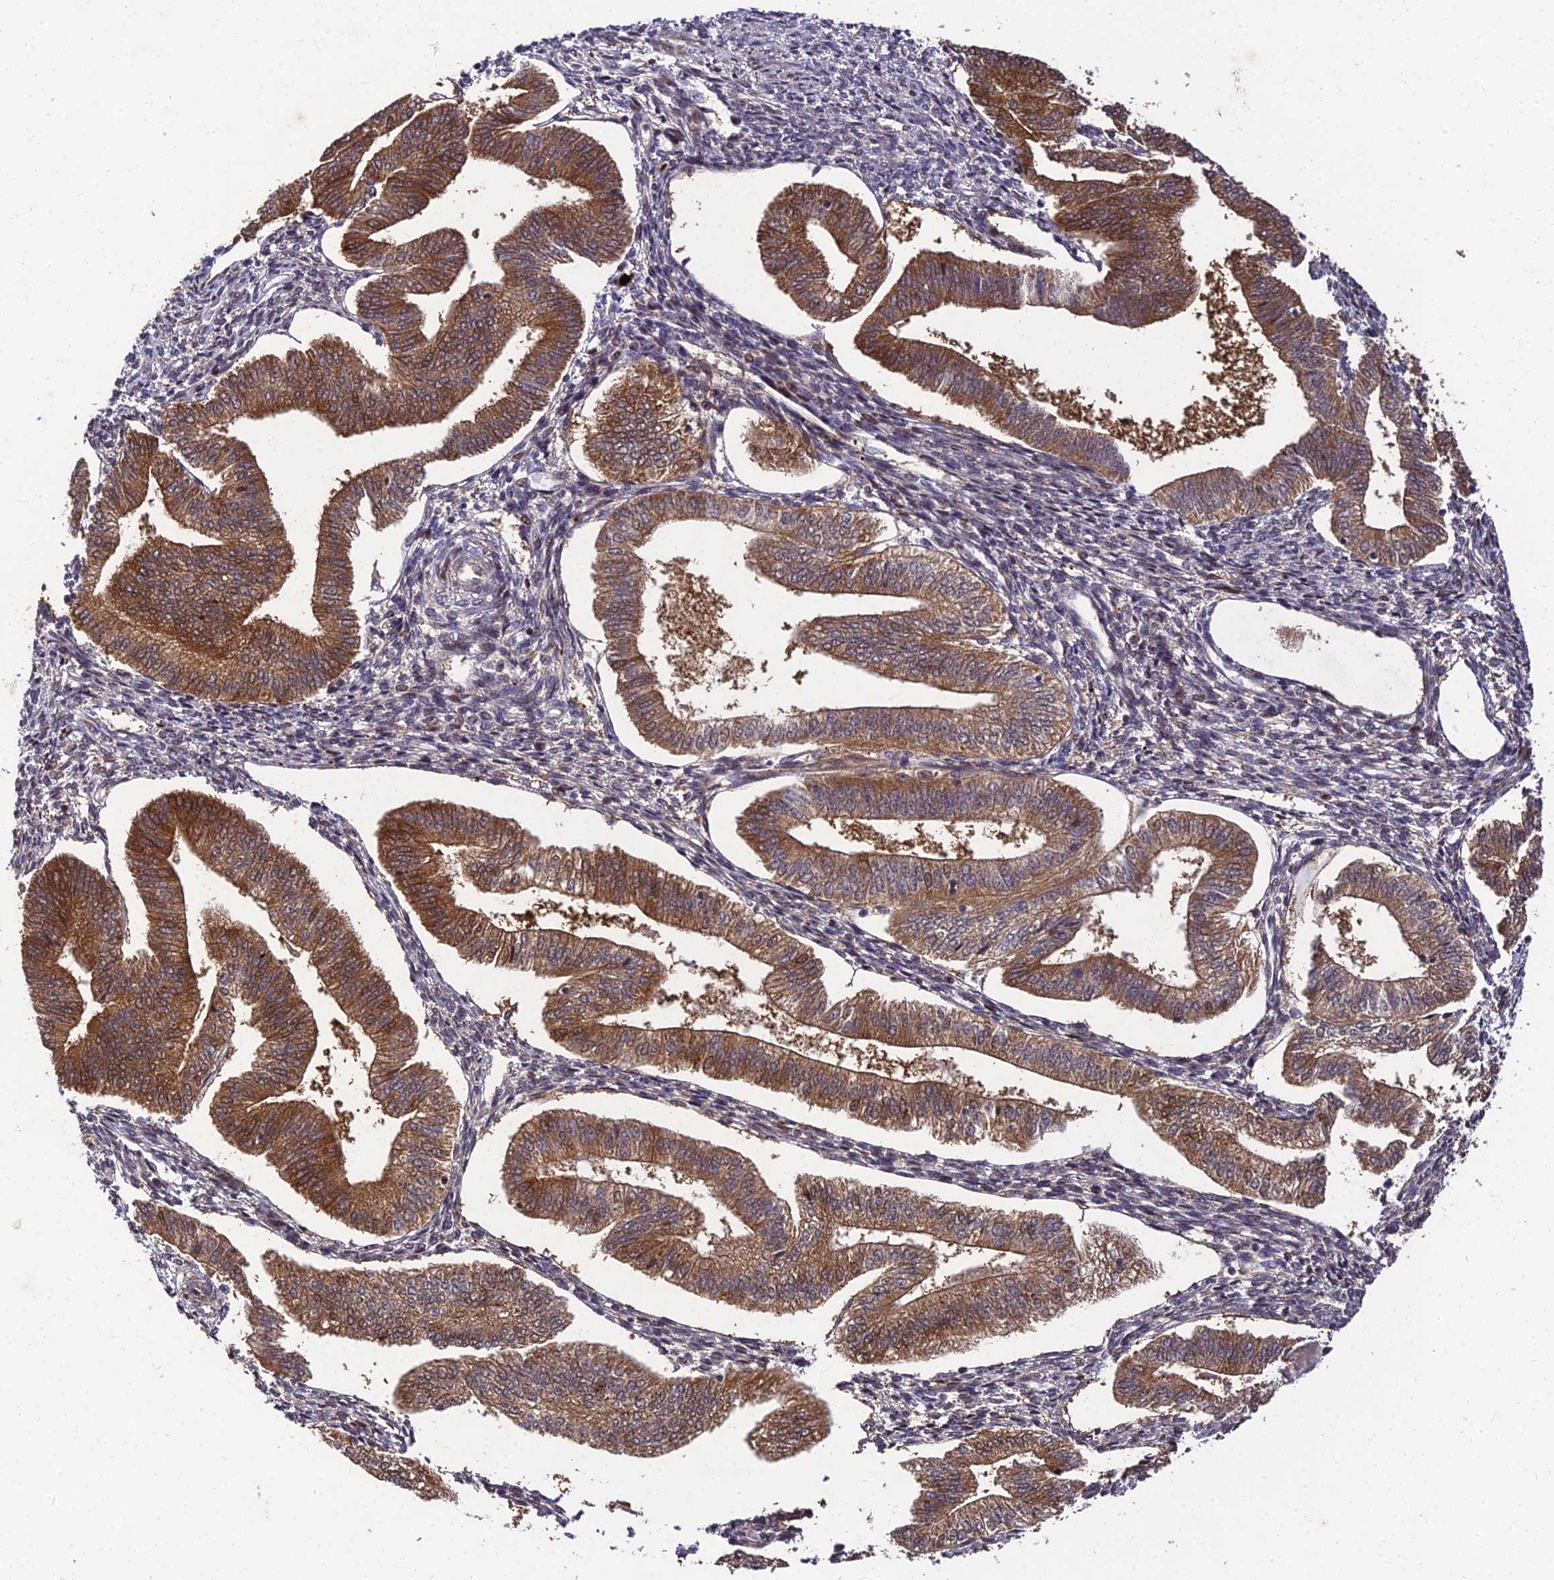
{"staining": {"intensity": "moderate", "quantity": "<25%", "location": "cytoplasmic/membranous,nuclear"}, "tissue": "endometrium", "cell_type": "Cells in endometrial stroma", "image_type": "normal", "snomed": [{"axis": "morphology", "description": "Normal tissue, NOS"}, {"axis": "topography", "description": "Endometrium"}], "caption": "A brown stain highlights moderate cytoplasmic/membranous,nuclear staining of a protein in cells in endometrial stroma of normal human endometrium. (DAB (3,3'-diaminobenzidine) = brown stain, brightfield microscopy at high magnification).", "gene": "MKKS", "patient": {"sex": "female", "age": 34}}